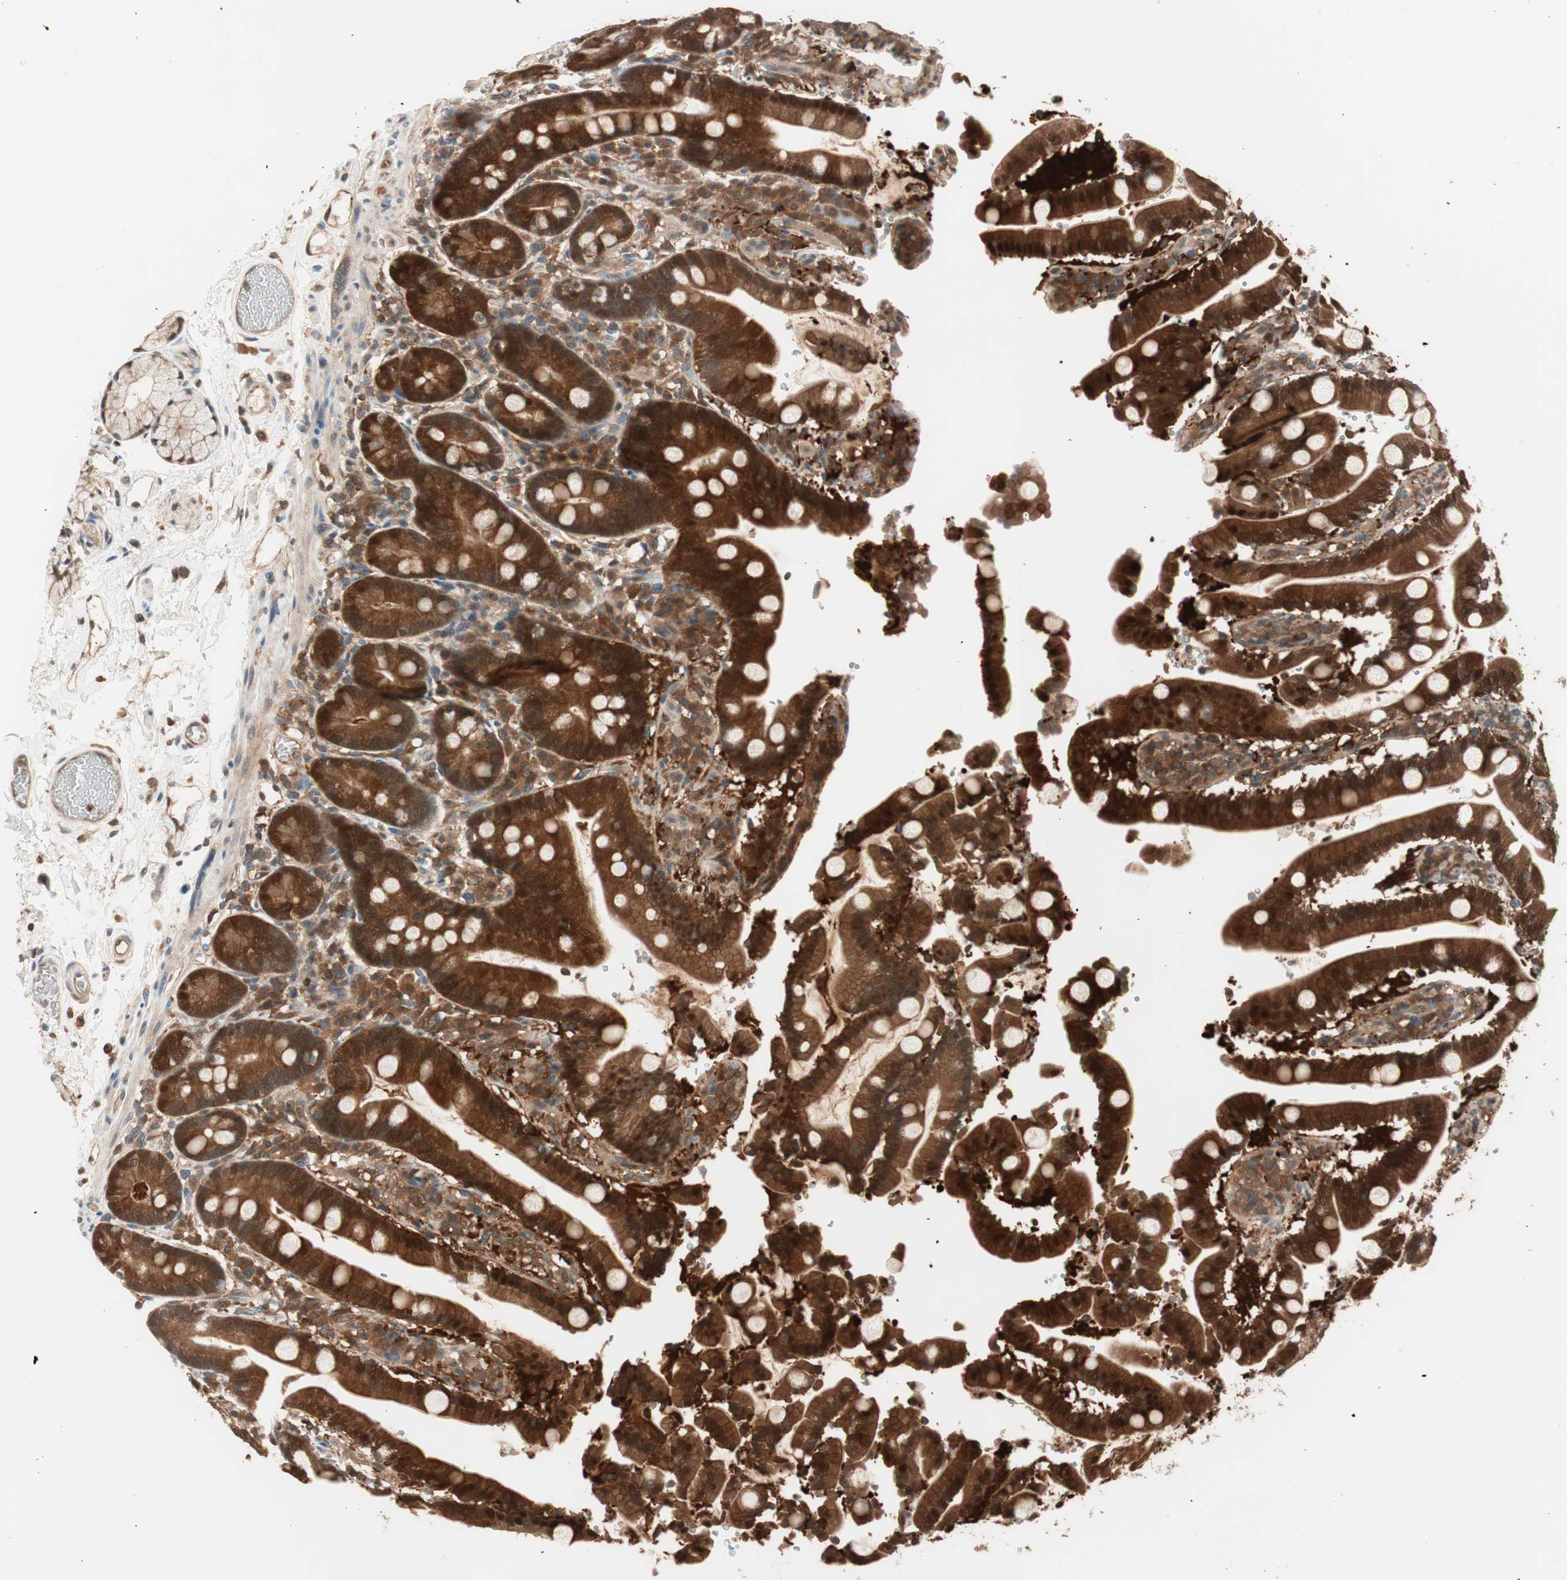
{"staining": {"intensity": "strong", "quantity": ">75%", "location": "cytoplasmic/membranous"}, "tissue": "duodenum", "cell_type": "Glandular cells", "image_type": "normal", "snomed": [{"axis": "morphology", "description": "Normal tissue, NOS"}, {"axis": "topography", "description": "Small intestine, NOS"}], "caption": "Immunohistochemical staining of normal human duodenum shows strong cytoplasmic/membranous protein staining in about >75% of glandular cells.", "gene": "GALT", "patient": {"sex": "female", "age": 71}}